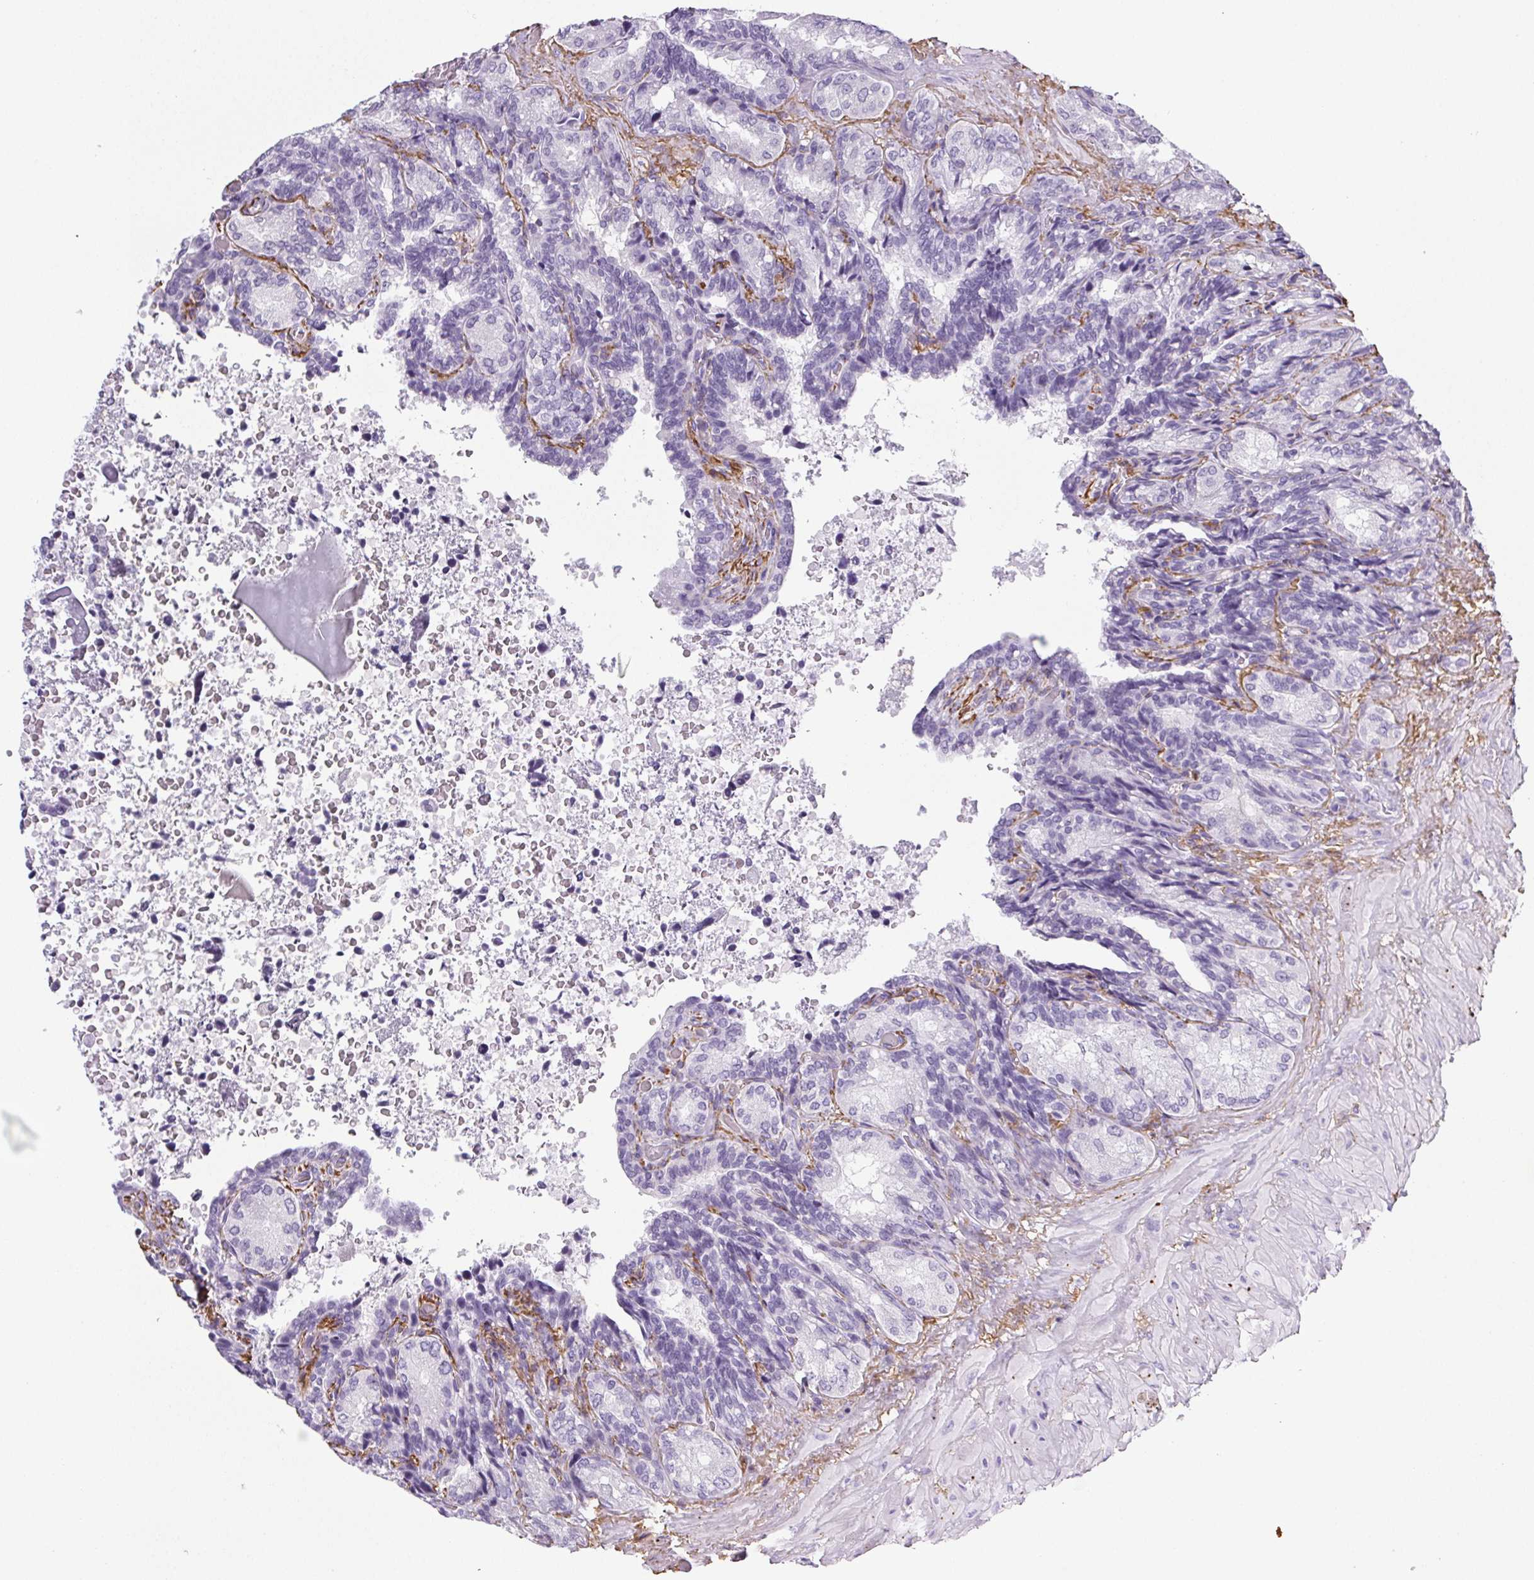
{"staining": {"intensity": "negative", "quantity": "none", "location": "none"}, "tissue": "seminal vesicle", "cell_type": "Glandular cells", "image_type": "normal", "snomed": [{"axis": "morphology", "description": "Normal tissue, NOS"}, {"axis": "topography", "description": "Seminal veicle"}], "caption": "Seminal vesicle stained for a protein using immunohistochemistry exhibits no staining glandular cells.", "gene": "VTN", "patient": {"sex": "male", "age": 68}}